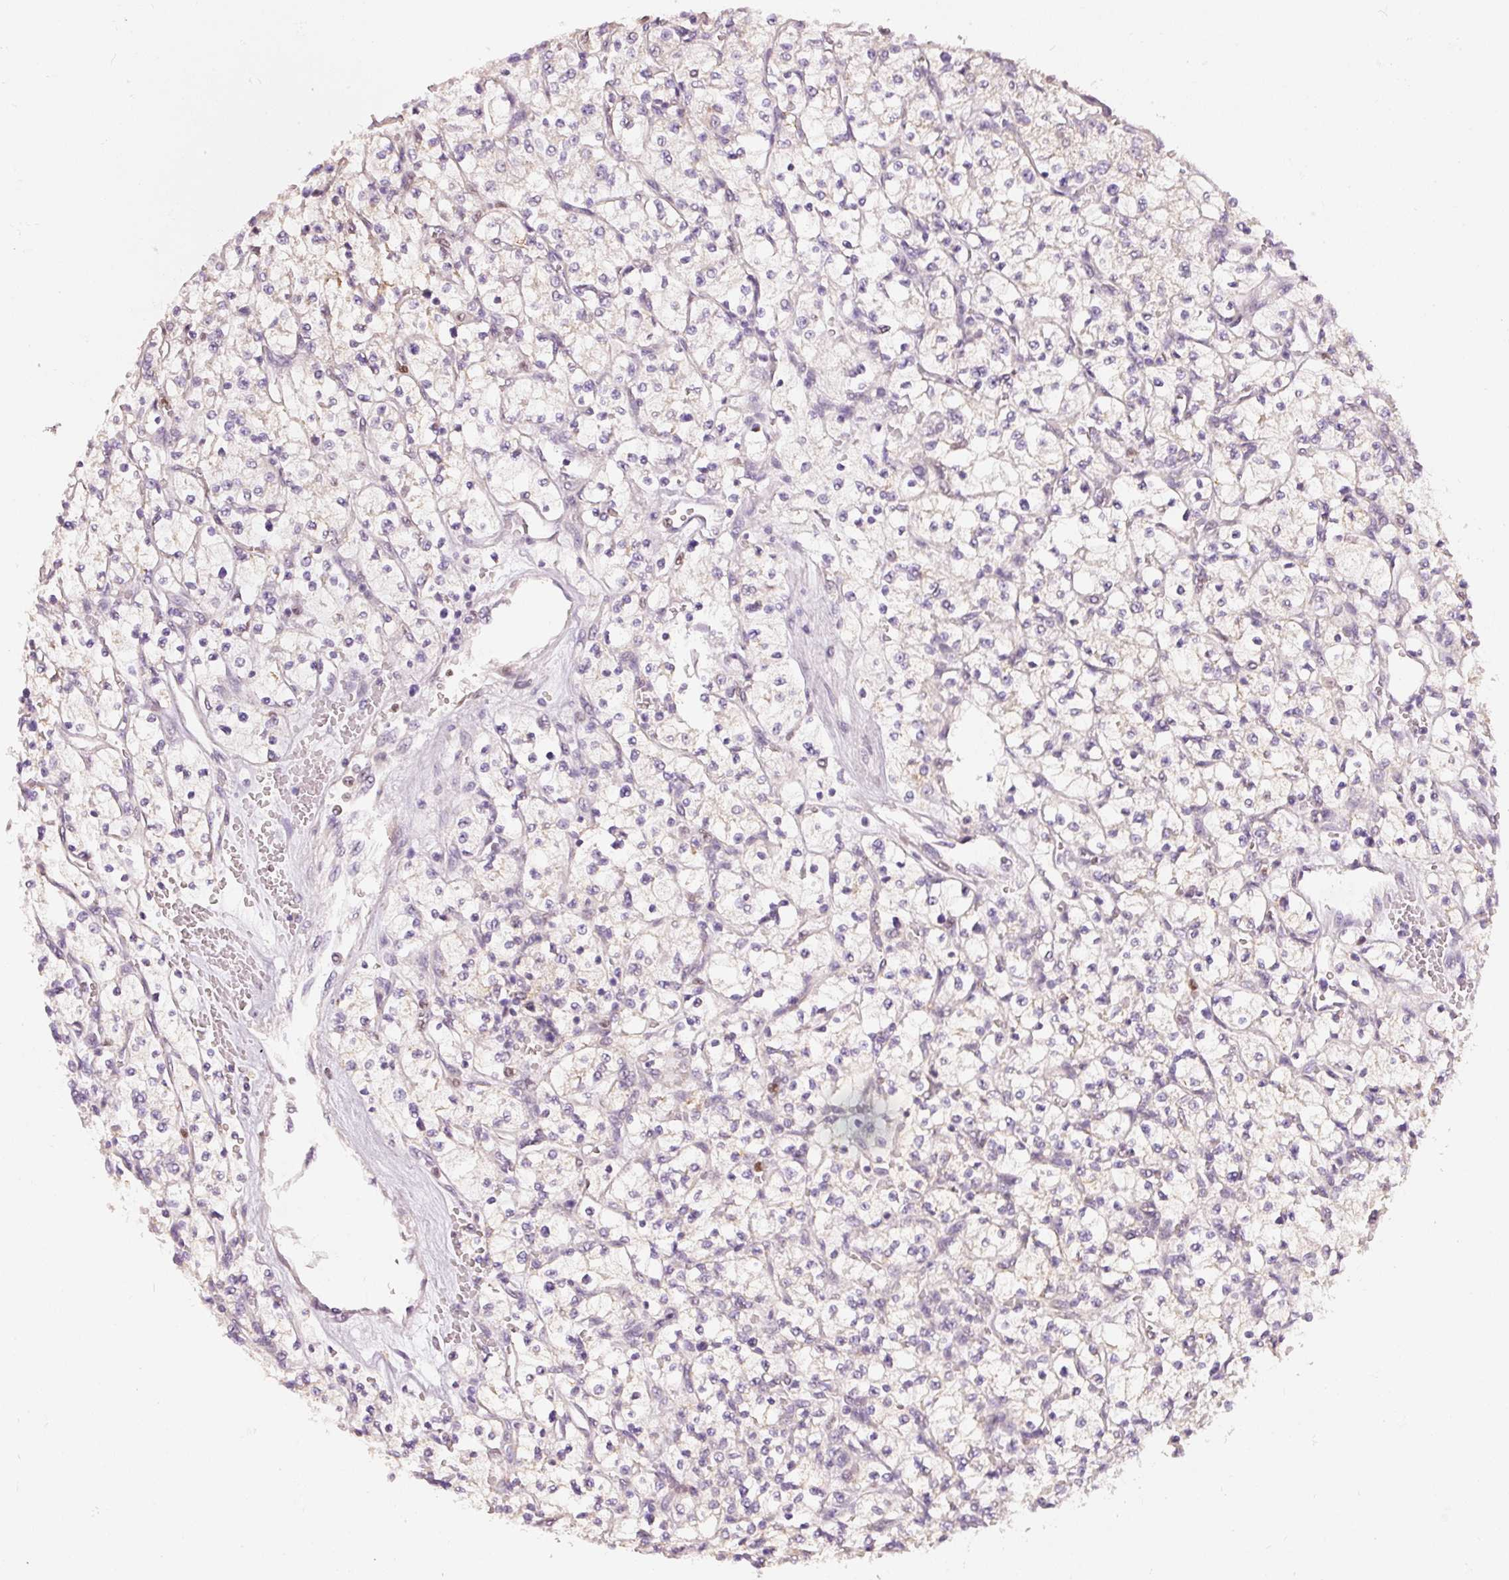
{"staining": {"intensity": "negative", "quantity": "none", "location": "none"}, "tissue": "renal cancer", "cell_type": "Tumor cells", "image_type": "cancer", "snomed": [{"axis": "morphology", "description": "Adenocarcinoma, NOS"}, {"axis": "topography", "description": "Kidney"}], "caption": "IHC of adenocarcinoma (renal) displays no staining in tumor cells.", "gene": "MTHFD1L", "patient": {"sex": "female", "age": 64}}